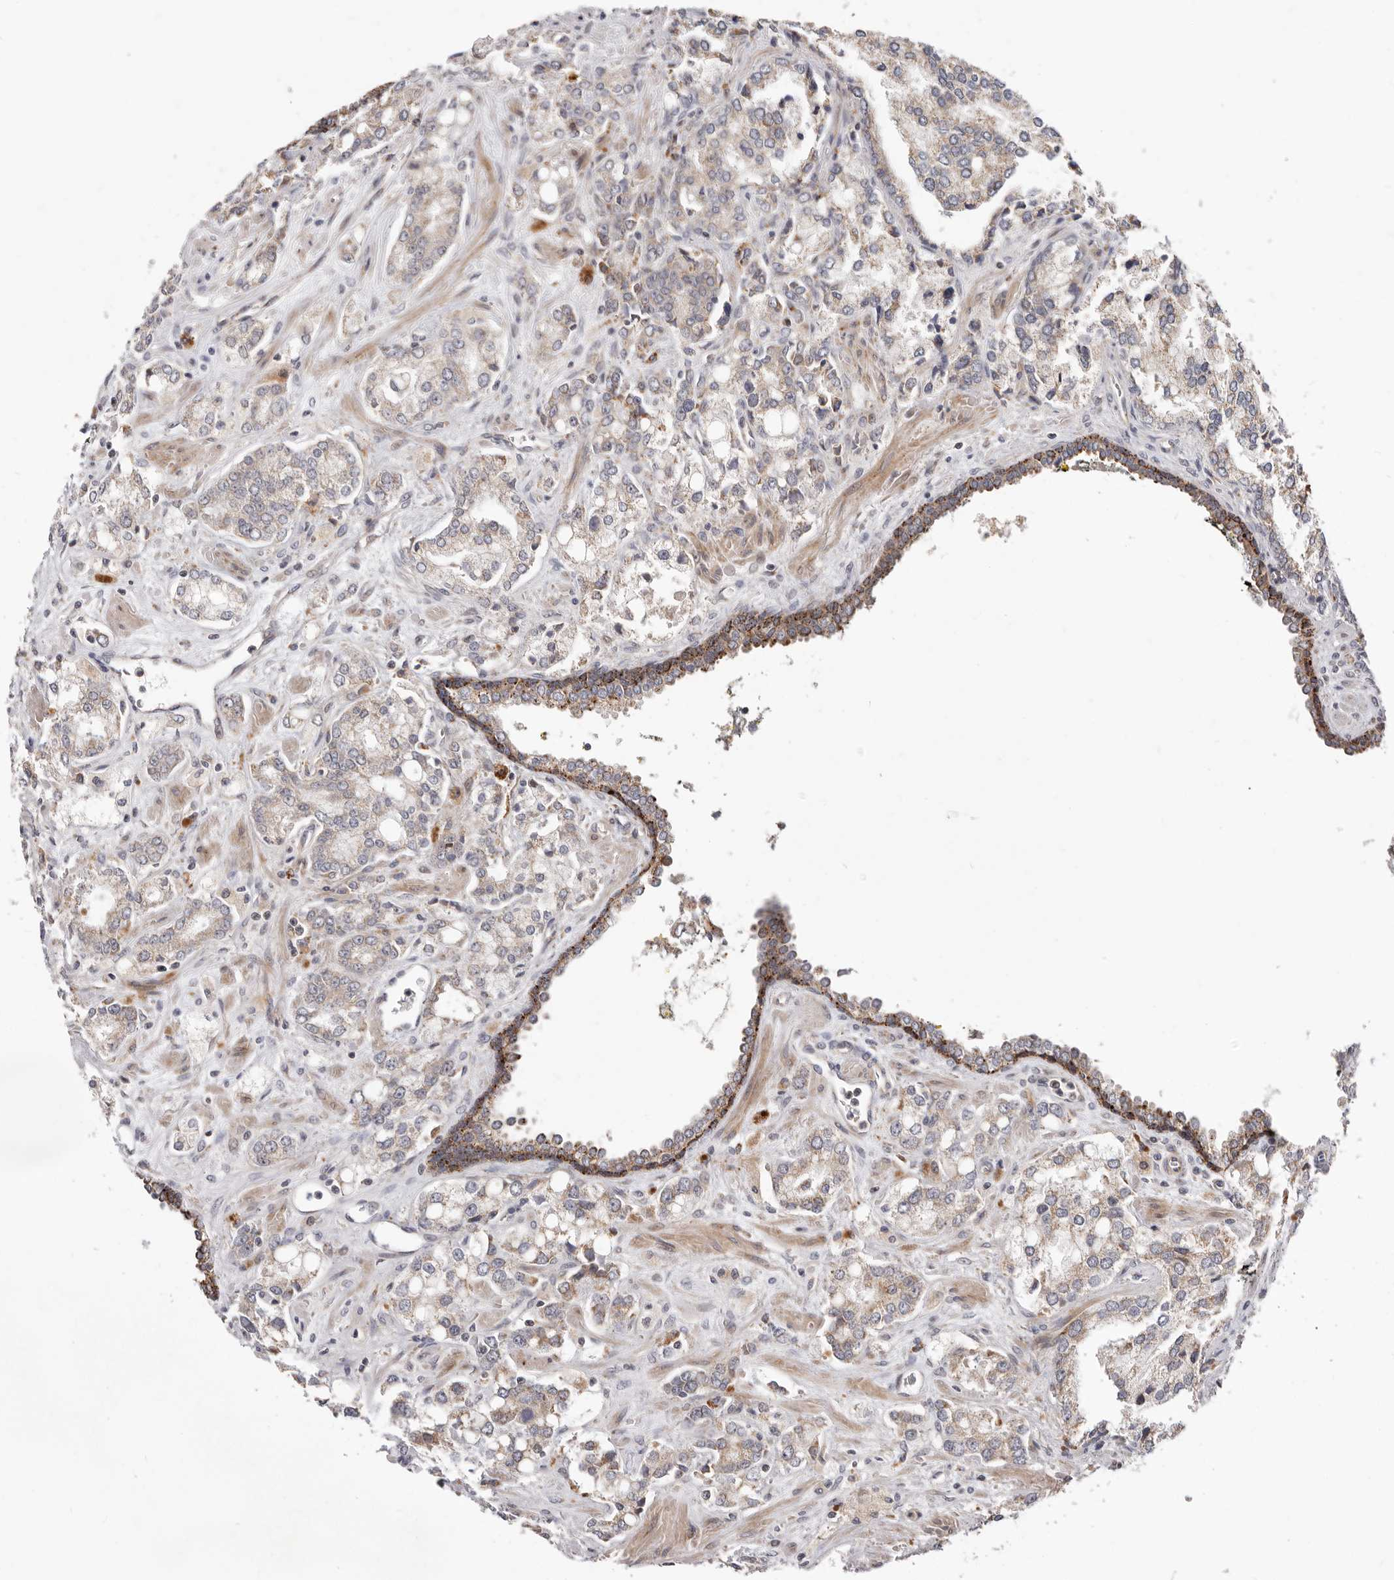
{"staining": {"intensity": "weak", "quantity": "<25%", "location": "cytoplasmic/membranous"}, "tissue": "prostate cancer", "cell_type": "Tumor cells", "image_type": "cancer", "snomed": [{"axis": "morphology", "description": "Adenocarcinoma, High grade"}, {"axis": "topography", "description": "Prostate"}], "caption": "Immunohistochemical staining of human prostate cancer demonstrates no significant staining in tumor cells.", "gene": "TOR3A", "patient": {"sex": "male", "age": 67}}